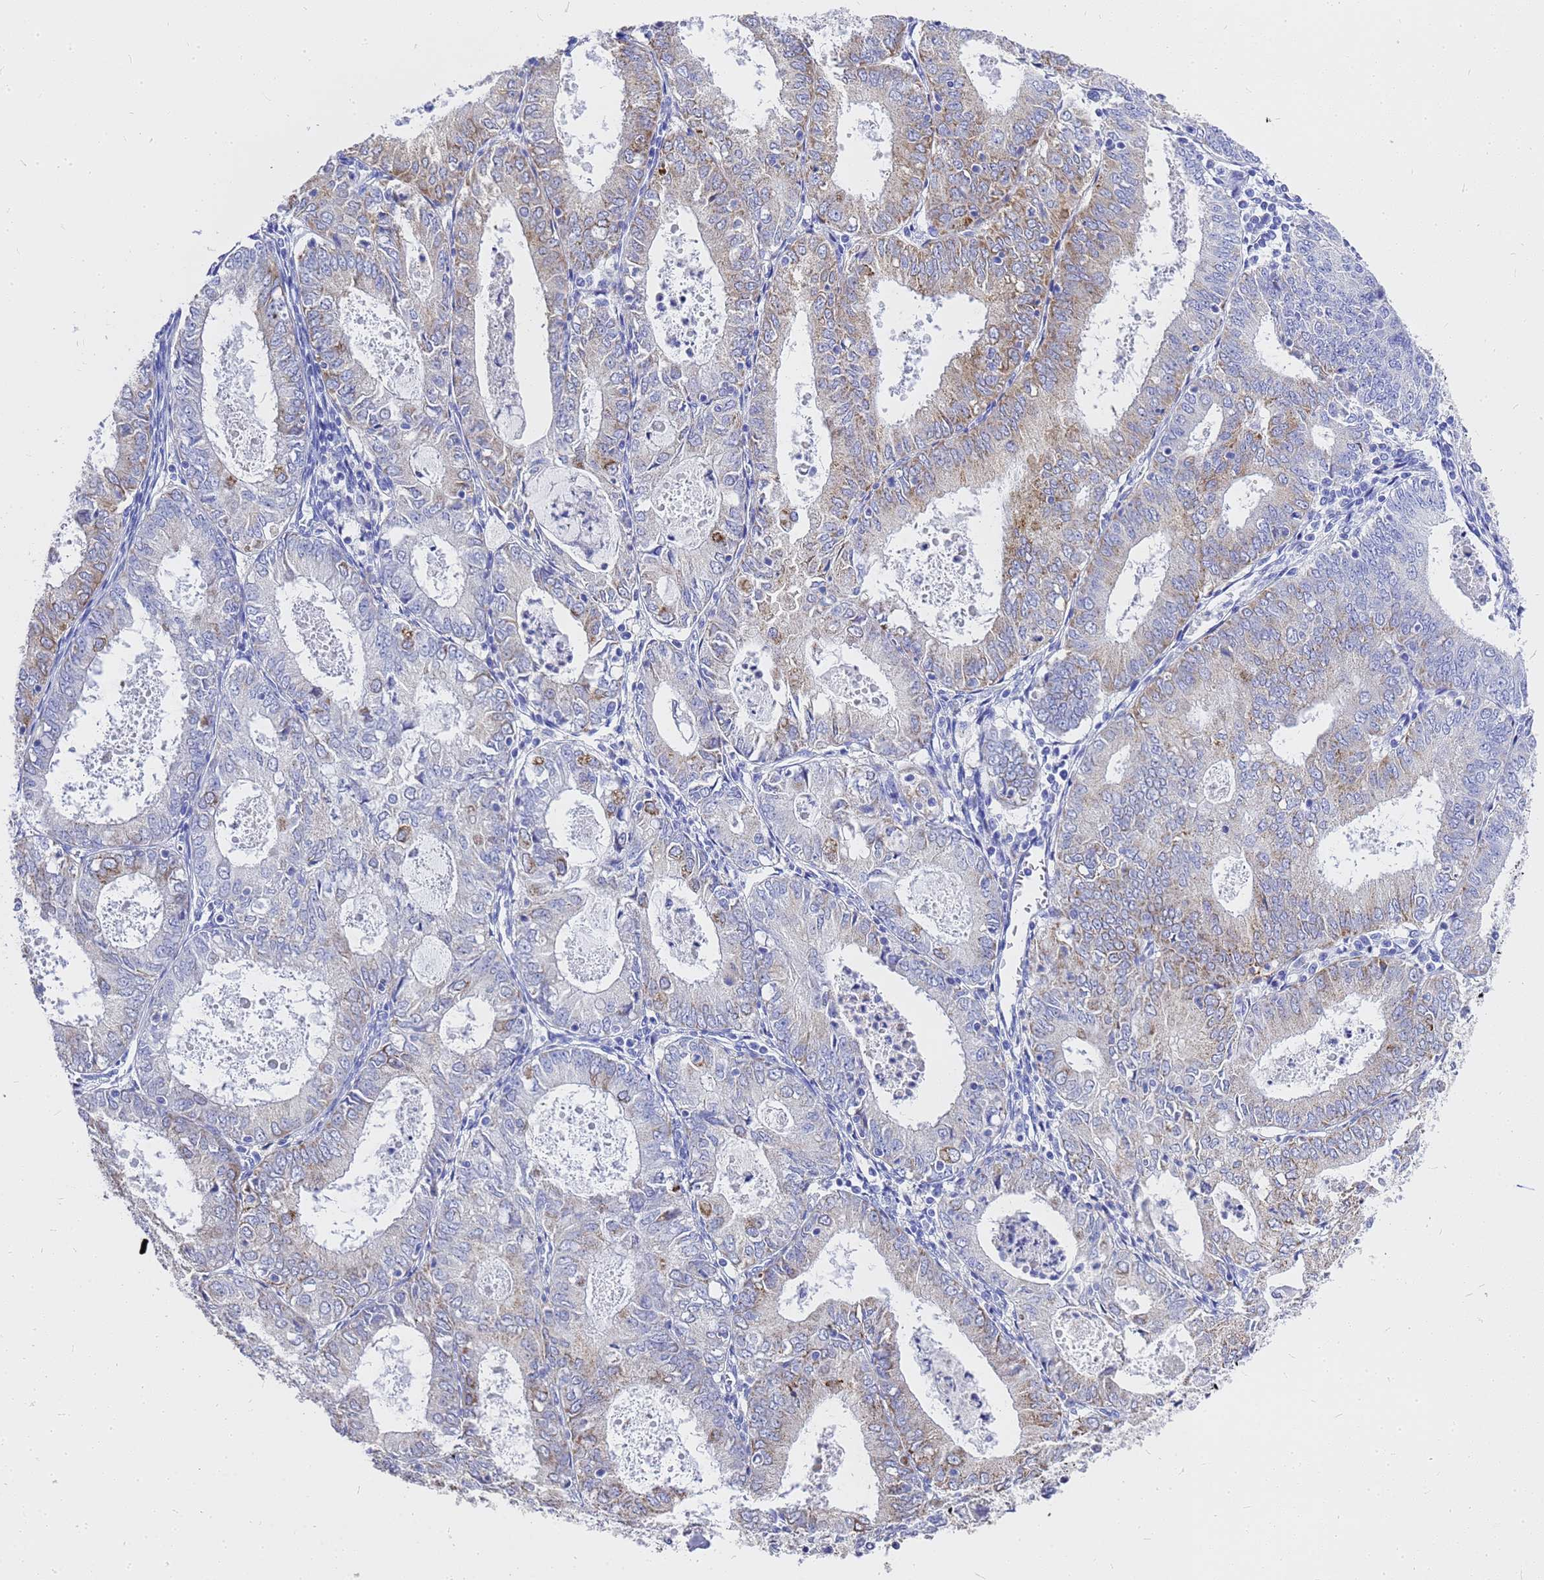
{"staining": {"intensity": "moderate", "quantity": "<25%", "location": "cytoplasmic/membranous"}, "tissue": "endometrial cancer", "cell_type": "Tumor cells", "image_type": "cancer", "snomed": [{"axis": "morphology", "description": "Adenocarcinoma, NOS"}, {"axis": "topography", "description": "Endometrium"}], "caption": "About <25% of tumor cells in adenocarcinoma (endometrial) show moderate cytoplasmic/membranous protein staining as visualized by brown immunohistochemical staining.", "gene": "OR52E2", "patient": {"sex": "female", "age": 57}}